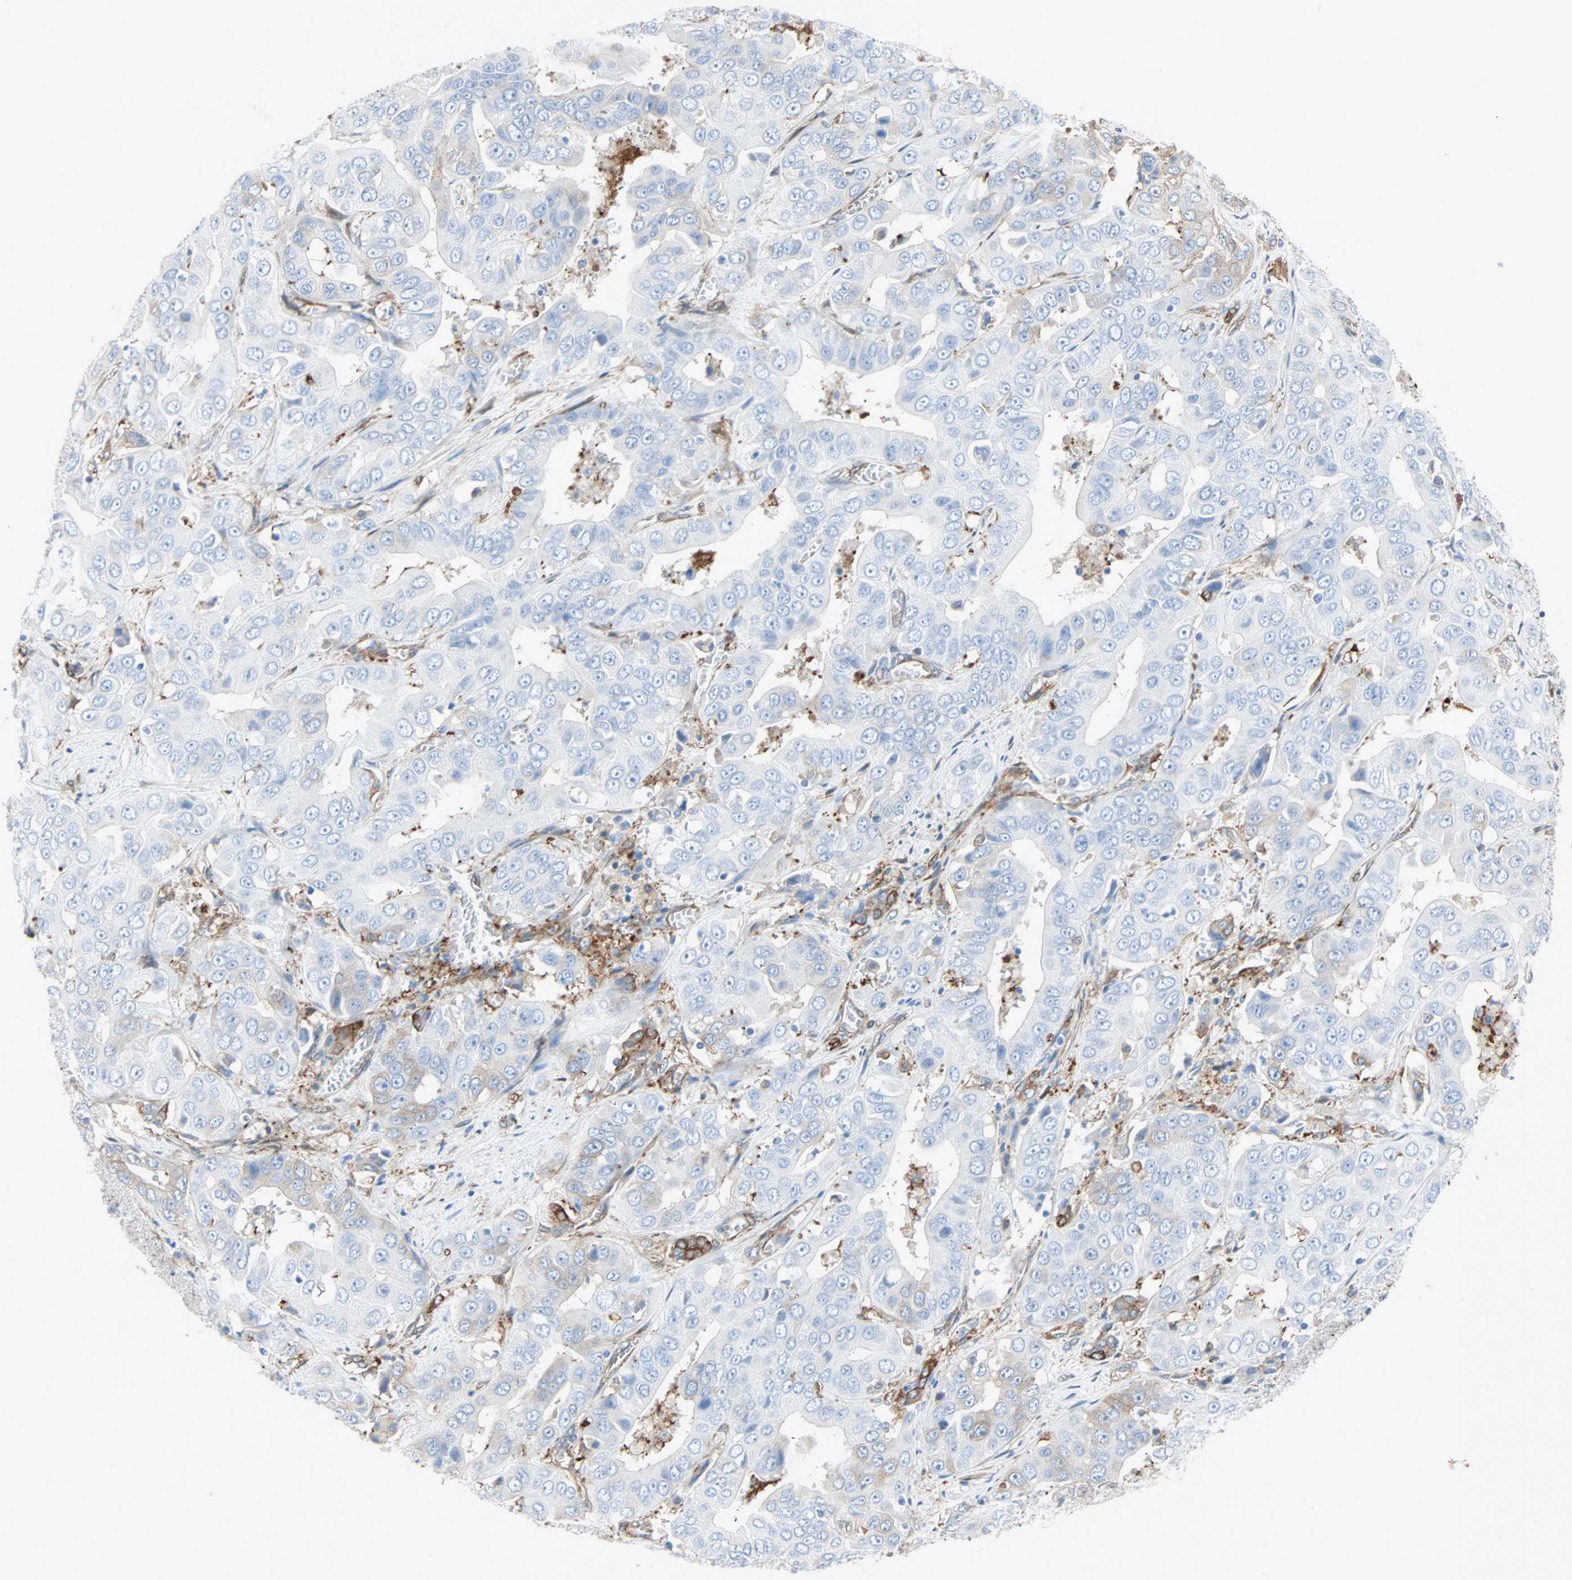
{"staining": {"intensity": "moderate", "quantity": "<25%", "location": "cytoplasmic/membranous"}, "tissue": "liver cancer", "cell_type": "Tumor cells", "image_type": "cancer", "snomed": [{"axis": "morphology", "description": "Cholangiocarcinoma"}, {"axis": "topography", "description": "Liver"}], "caption": "The photomicrograph exhibits immunohistochemical staining of liver cancer. There is moderate cytoplasmic/membranous positivity is appreciated in approximately <25% of tumor cells. (Stains: DAB in brown, nuclei in blue, Microscopy: brightfield microscopy at high magnification).", "gene": "EPB41L2", "patient": {"sex": "female", "age": 52}}